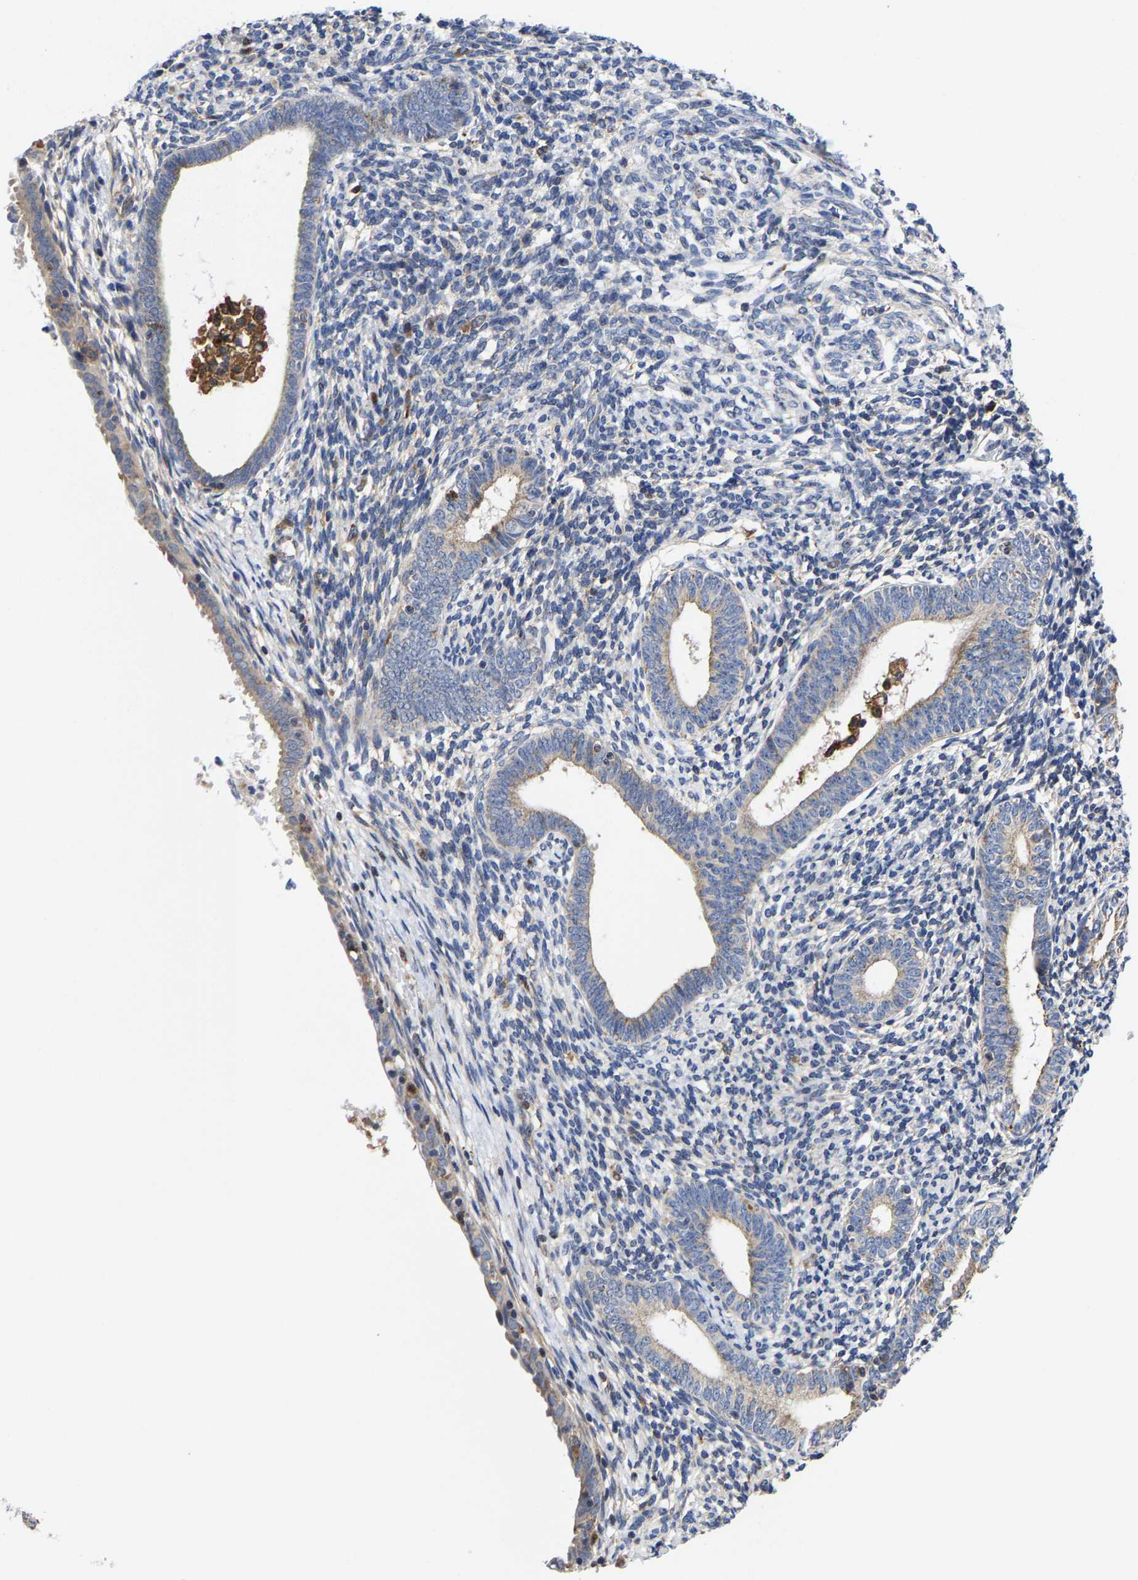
{"staining": {"intensity": "negative", "quantity": "none", "location": "none"}, "tissue": "endometrium", "cell_type": "Cells in endometrial stroma", "image_type": "normal", "snomed": [{"axis": "morphology", "description": "Normal tissue, NOS"}, {"axis": "morphology", "description": "Adenocarcinoma, NOS"}, {"axis": "topography", "description": "Endometrium"}], "caption": "A high-resolution image shows IHC staining of normal endometrium, which shows no significant expression in cells in endometrial stroma.", "gene": "PFKFB3", "patient": {"sex": "female", "age": 57}}